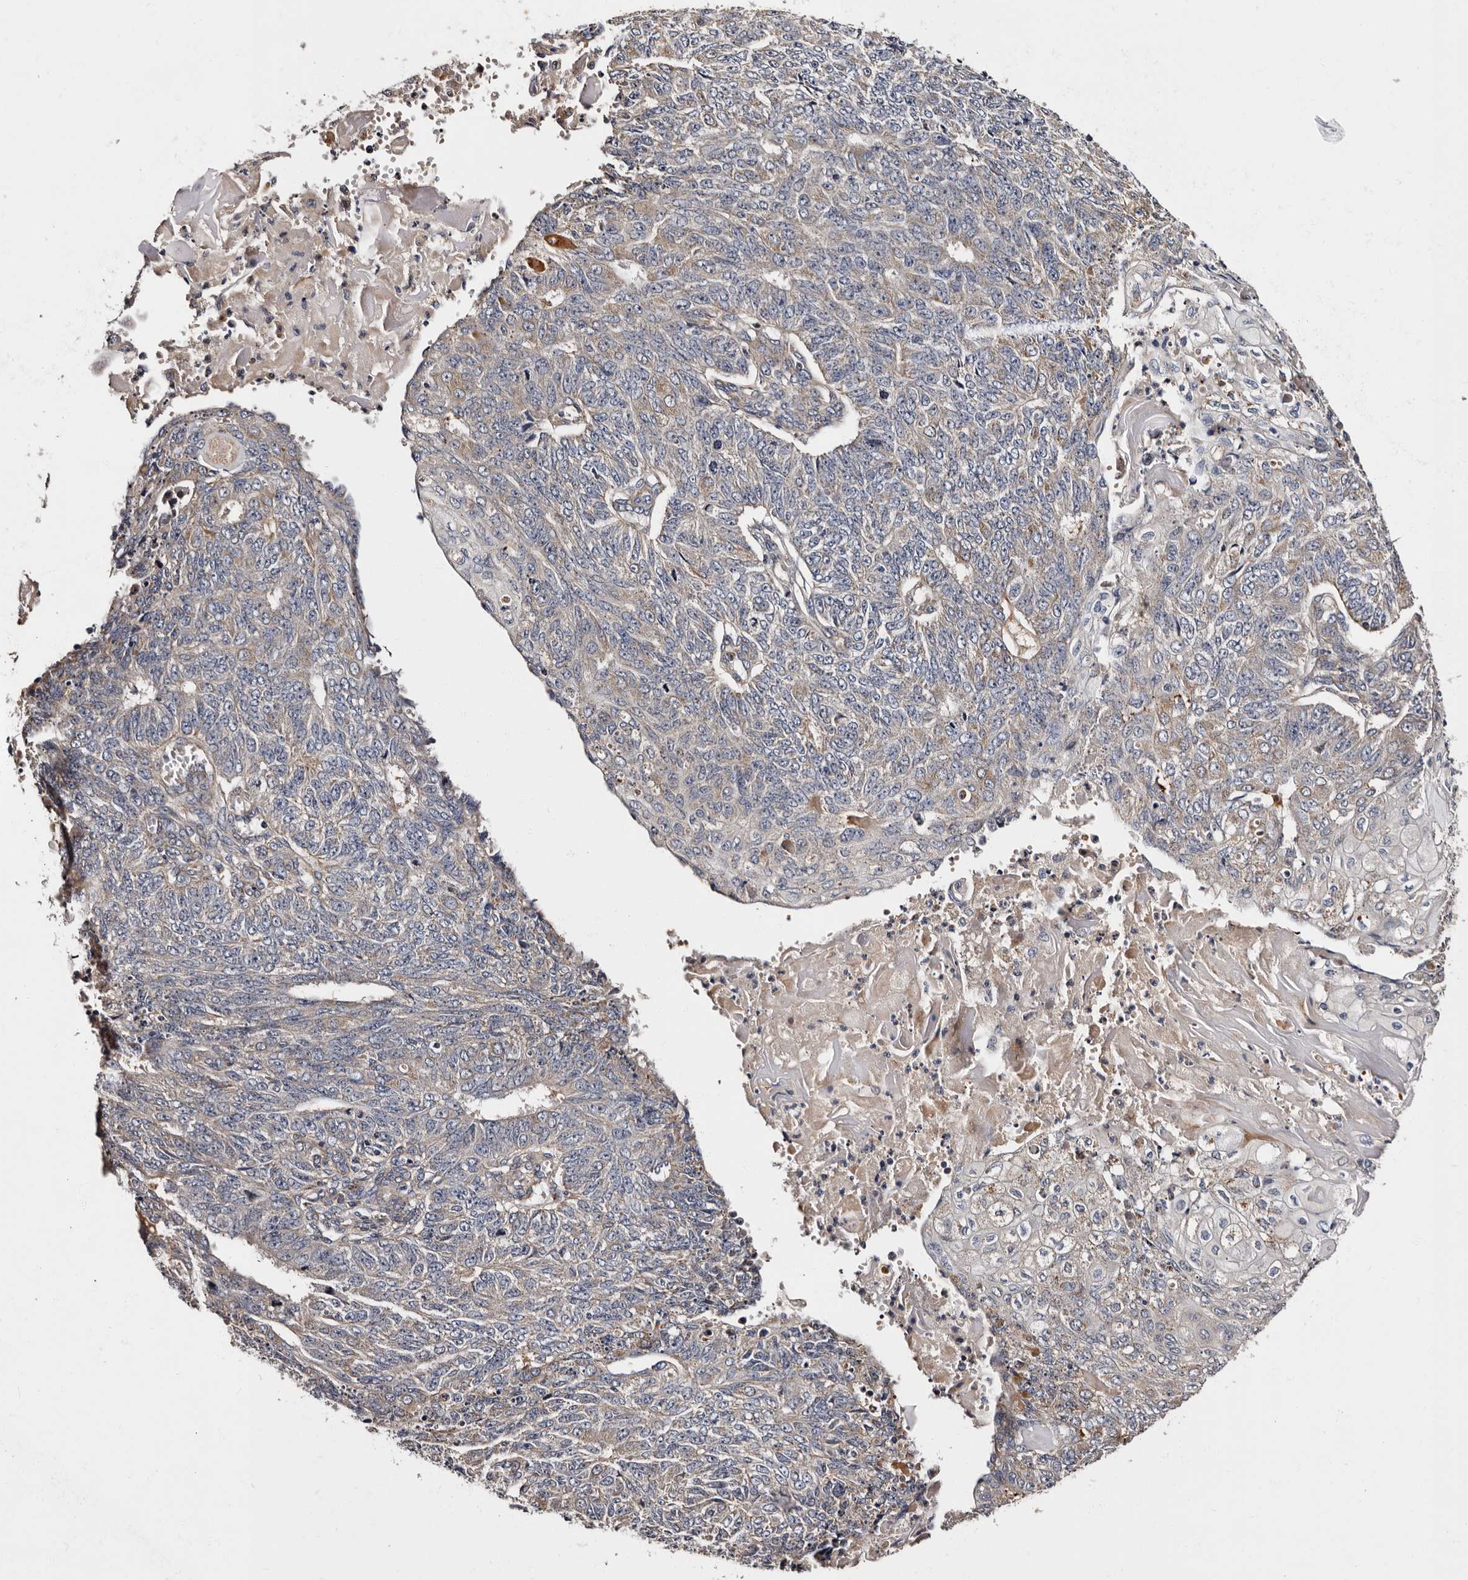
{"staining": {"intensity": "weak", "quantity": "<25%", "location": "cytoplasmic/membranous"}, "tissue": "endometrial cancer", "cell_type": "Tumor cells", "image_type": "cancer", "snomed": [{"axis": "morphology", "description": "Adenocarcinoma, NOS"}, {"axis": "topography", "description": "Endometrium"}], "caption": "This is an immunohistochemistry photomicrograph of human endometrial adenocarcinoma. There is no expression in tumor cells.", "gene": "ADCK5", "patient": {"sex": "female", "age": 32}}